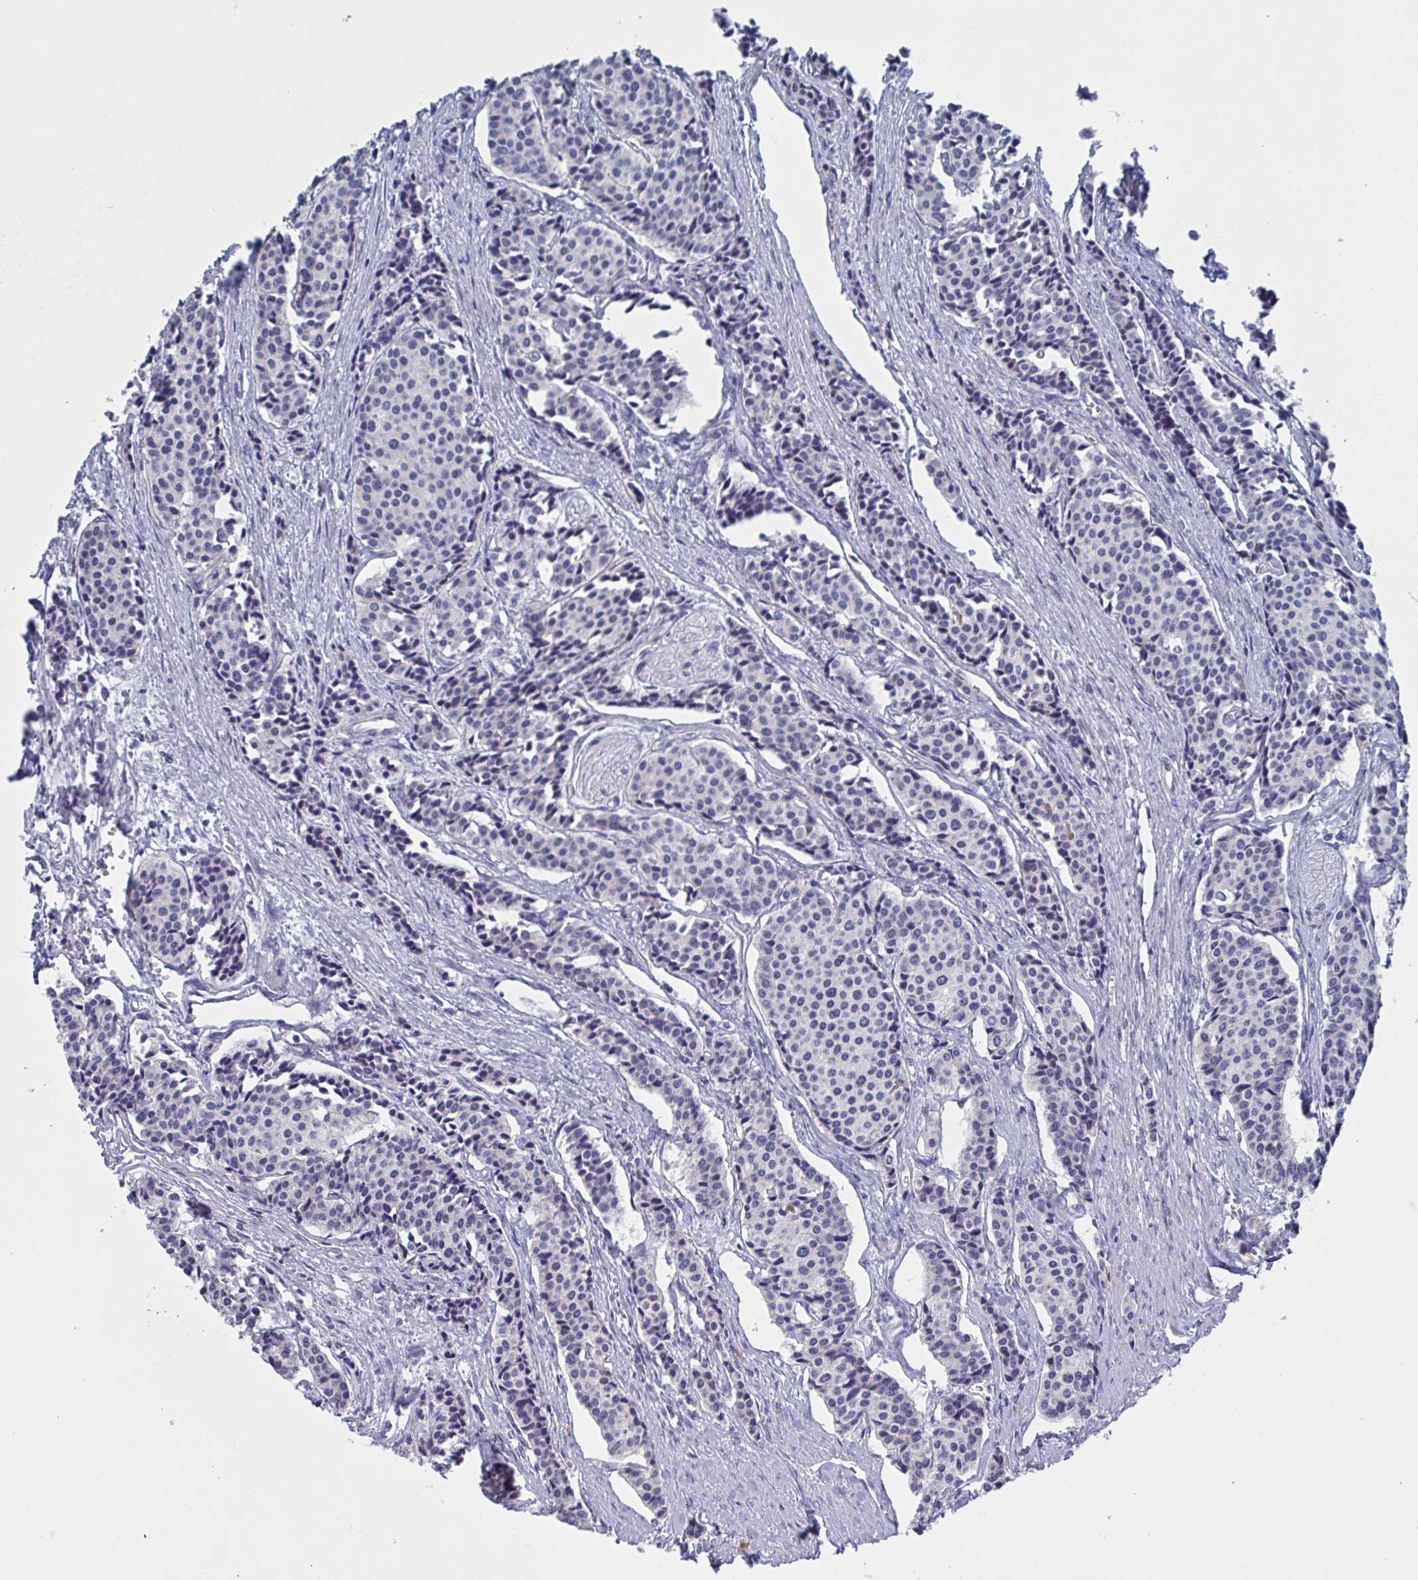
{"staining": {"intensity": "negative", "quantity": "none", "location": "none"}, "tissue": "carcinoid", "cell_type": "Tumor cells", "image_type": "cancer", "snomed": [{"axis": "morphology", "description": "Carcinoid, malignant, NOS"}, {"axis": "topography", "description": "Small intestine"}], "caption": "Immunohistochemistry of carcinoid (malignant) displays no positivity in tumor cells.", "gene": "ST14", "patient": {"sex": "male", "age": 73}}